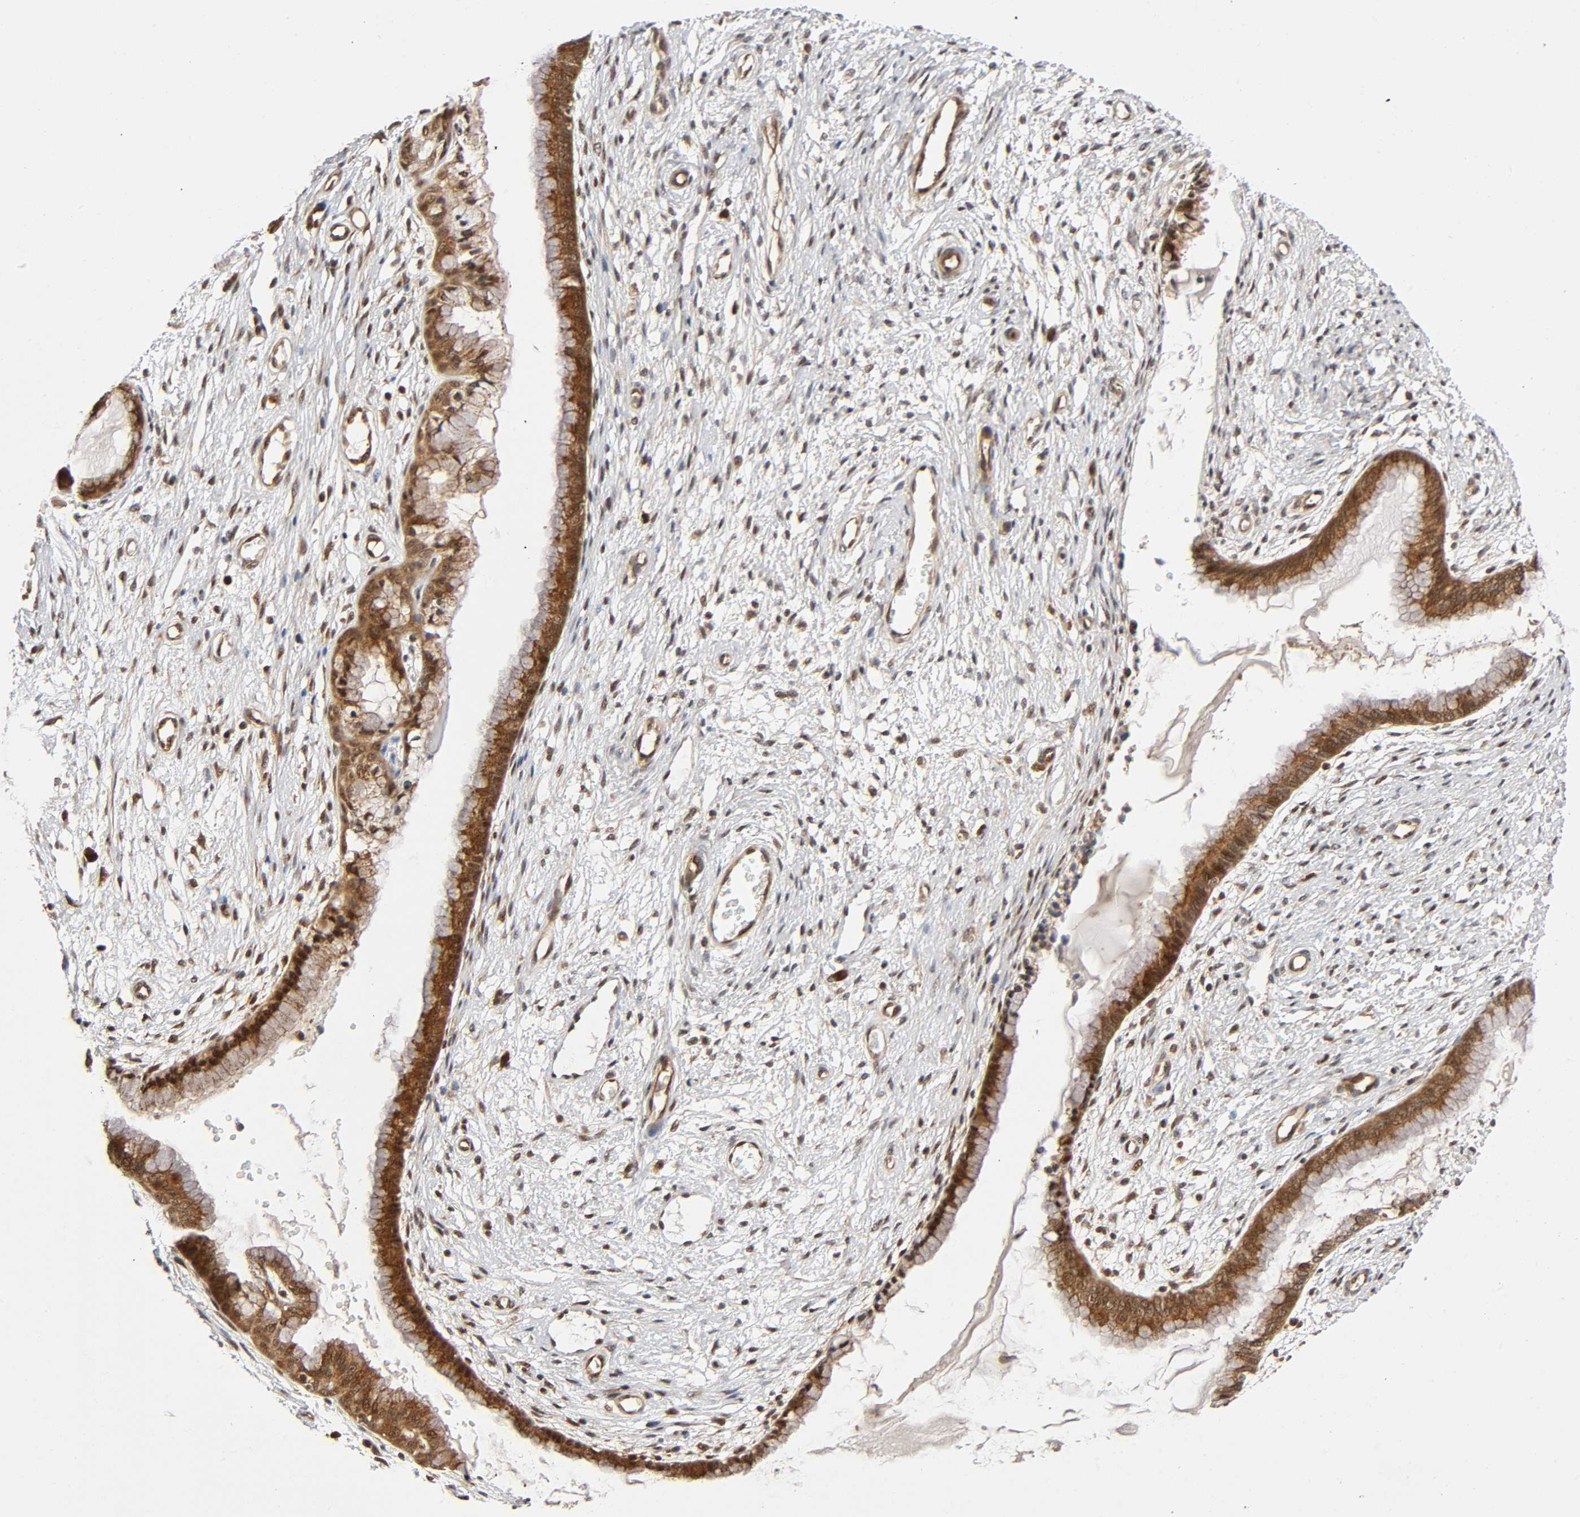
{"staining": {"intensity": "moderate", "quantity": ">75%", "location": "cytoplasmic/membranous,nuclear"}, "tissue": "cervix", "cell_type": "Glandular cells", "image_type": "normal", "snomed": [{"axis": "morphology", "description": "Normal tissue, NOS"}, {"axis": "topography", "description": "Cervix"}], "caption": "Immunohistochemical staining of benign cervix displays moderate cytoplasmic/membranous,nuclear protein staining in approximately >75% of glandular cells.", "gene": "IQCJ", "patient": {"sex": "female", "age": 55}}